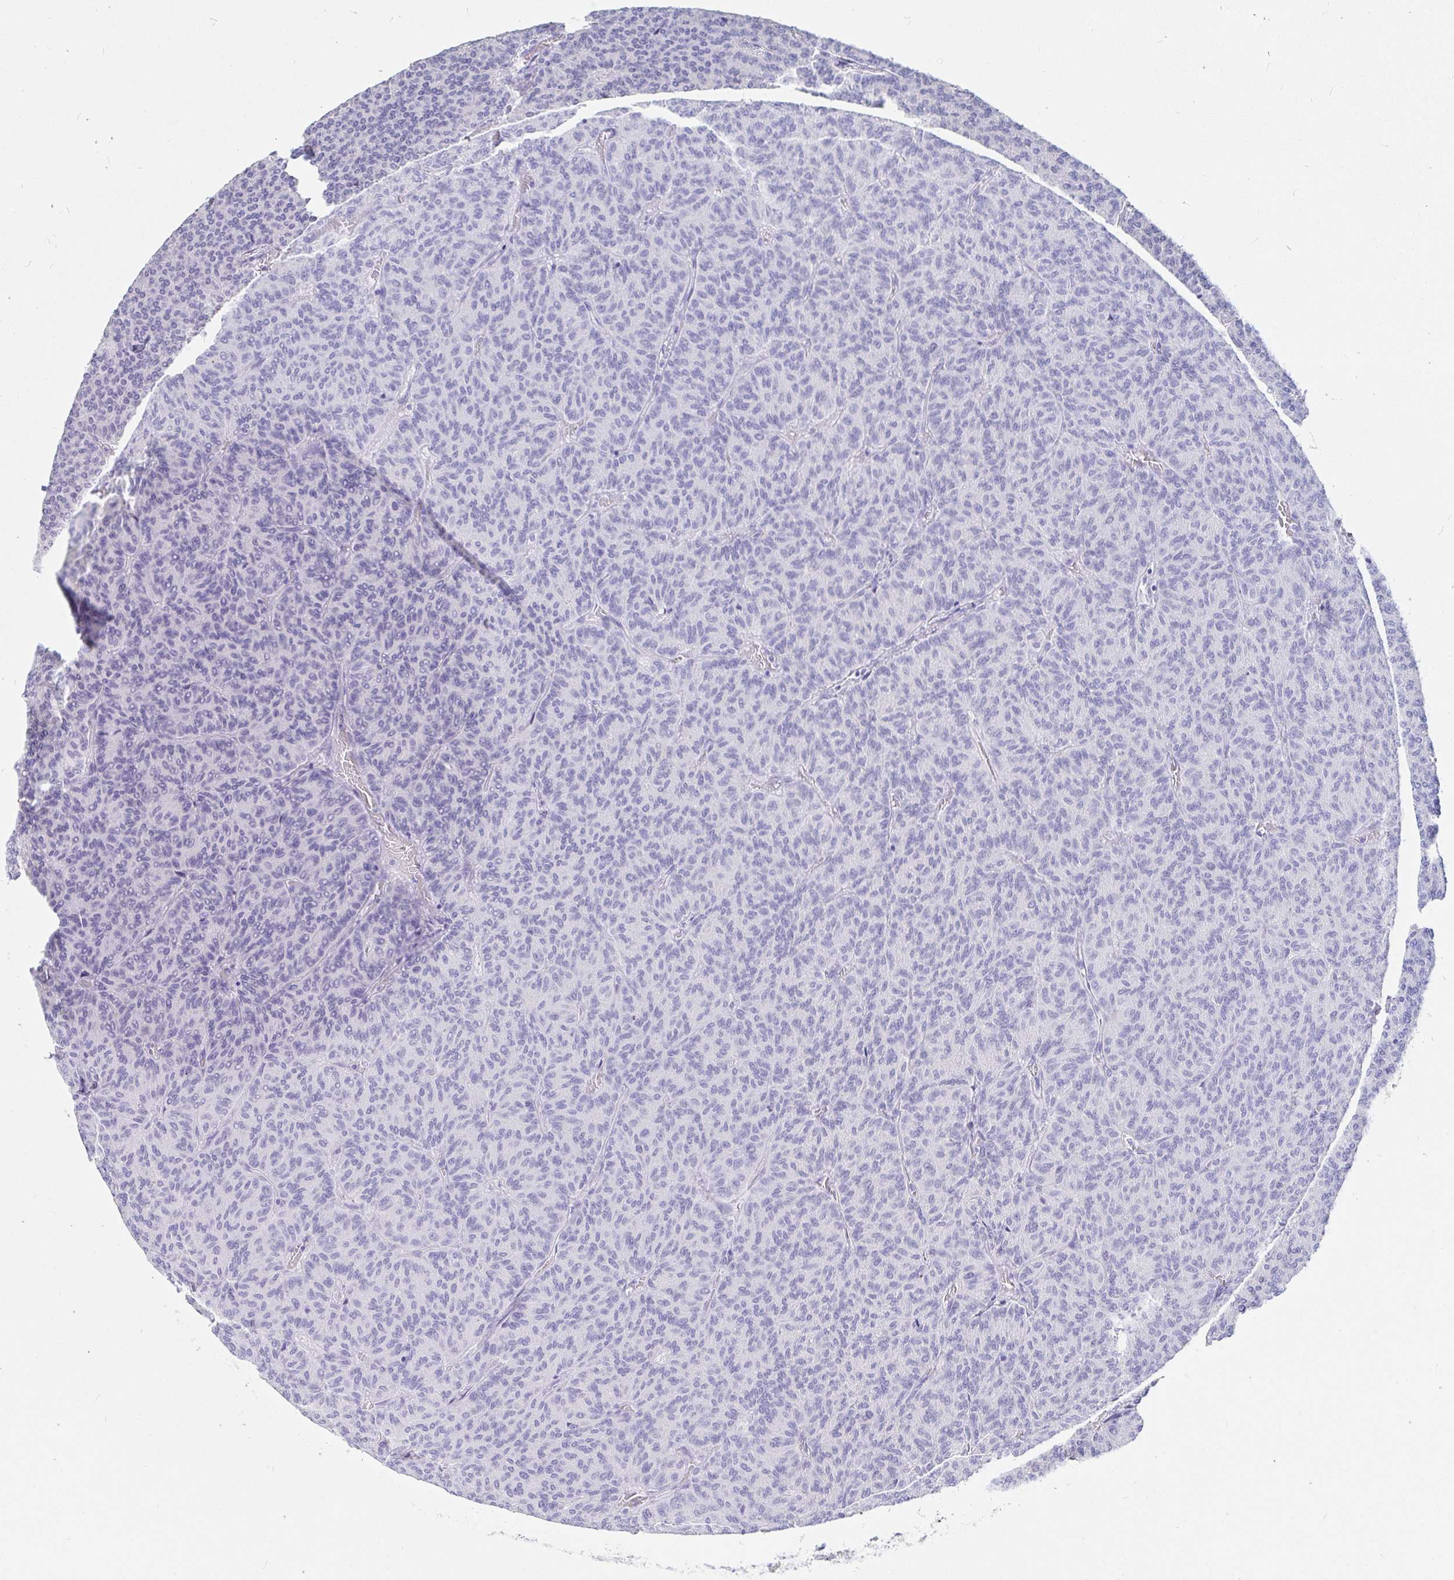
{"staining": {"intensity": "negative", "quantity": "none", "location": "none"}, "tissue": "carcinoid", "cell_type": "Tumor cells", "image_type": "cancer", "snomed": [{"axis": "morphology", "description": "Carcinoid, malignant, NOS"}, {"axis": "topography", "description": "Lung"}], "caption": "Tumor cells are negative for brown protein staining in carcinoid. (Brightfield microscopy of DAB (3,3'-diaminobenzidine) IHC at high magnification).", "gene": "PPP1R1B", "patient": {"sex": "male", "age": 61}}